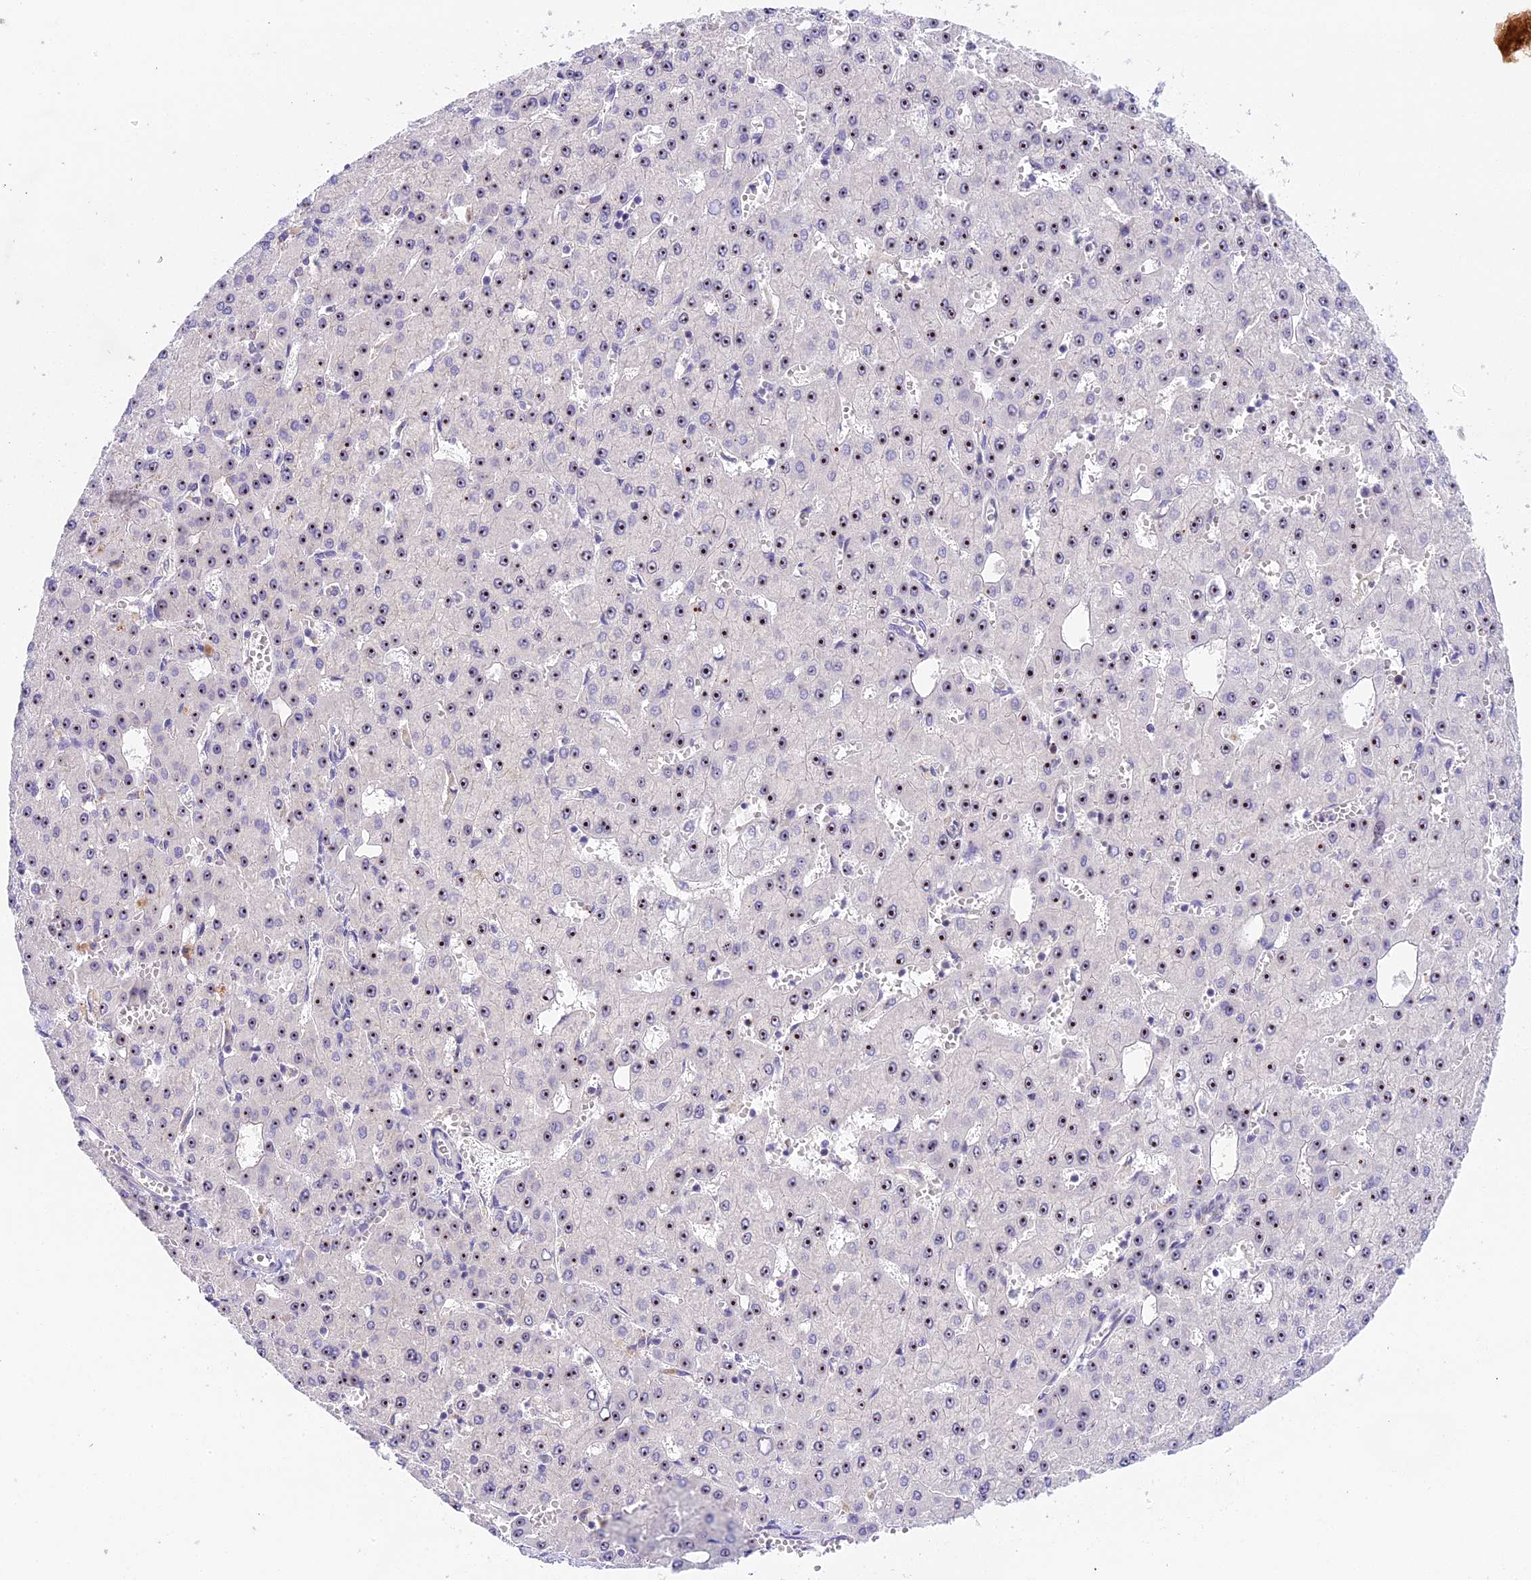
{"staining": {"intensity": "moderate", "quantity": ">75%", "location": "nuclear"}, "tissue": "liver cancer", "cell_type": "Tumor cells", "image_type": "cancer", "snomed": [{"axis": "morphology", "description": "Carcinoma, Hepatocellular, NOS"}, {"axis": "topography", "description": "Liver"}], "caption": "Liver hepatocellular carcinoma stained with a protein marker demonstrates moderate staining in tumor cells.", "gene": "RAD51", "patient": {"sex": "male", "age": 47}}